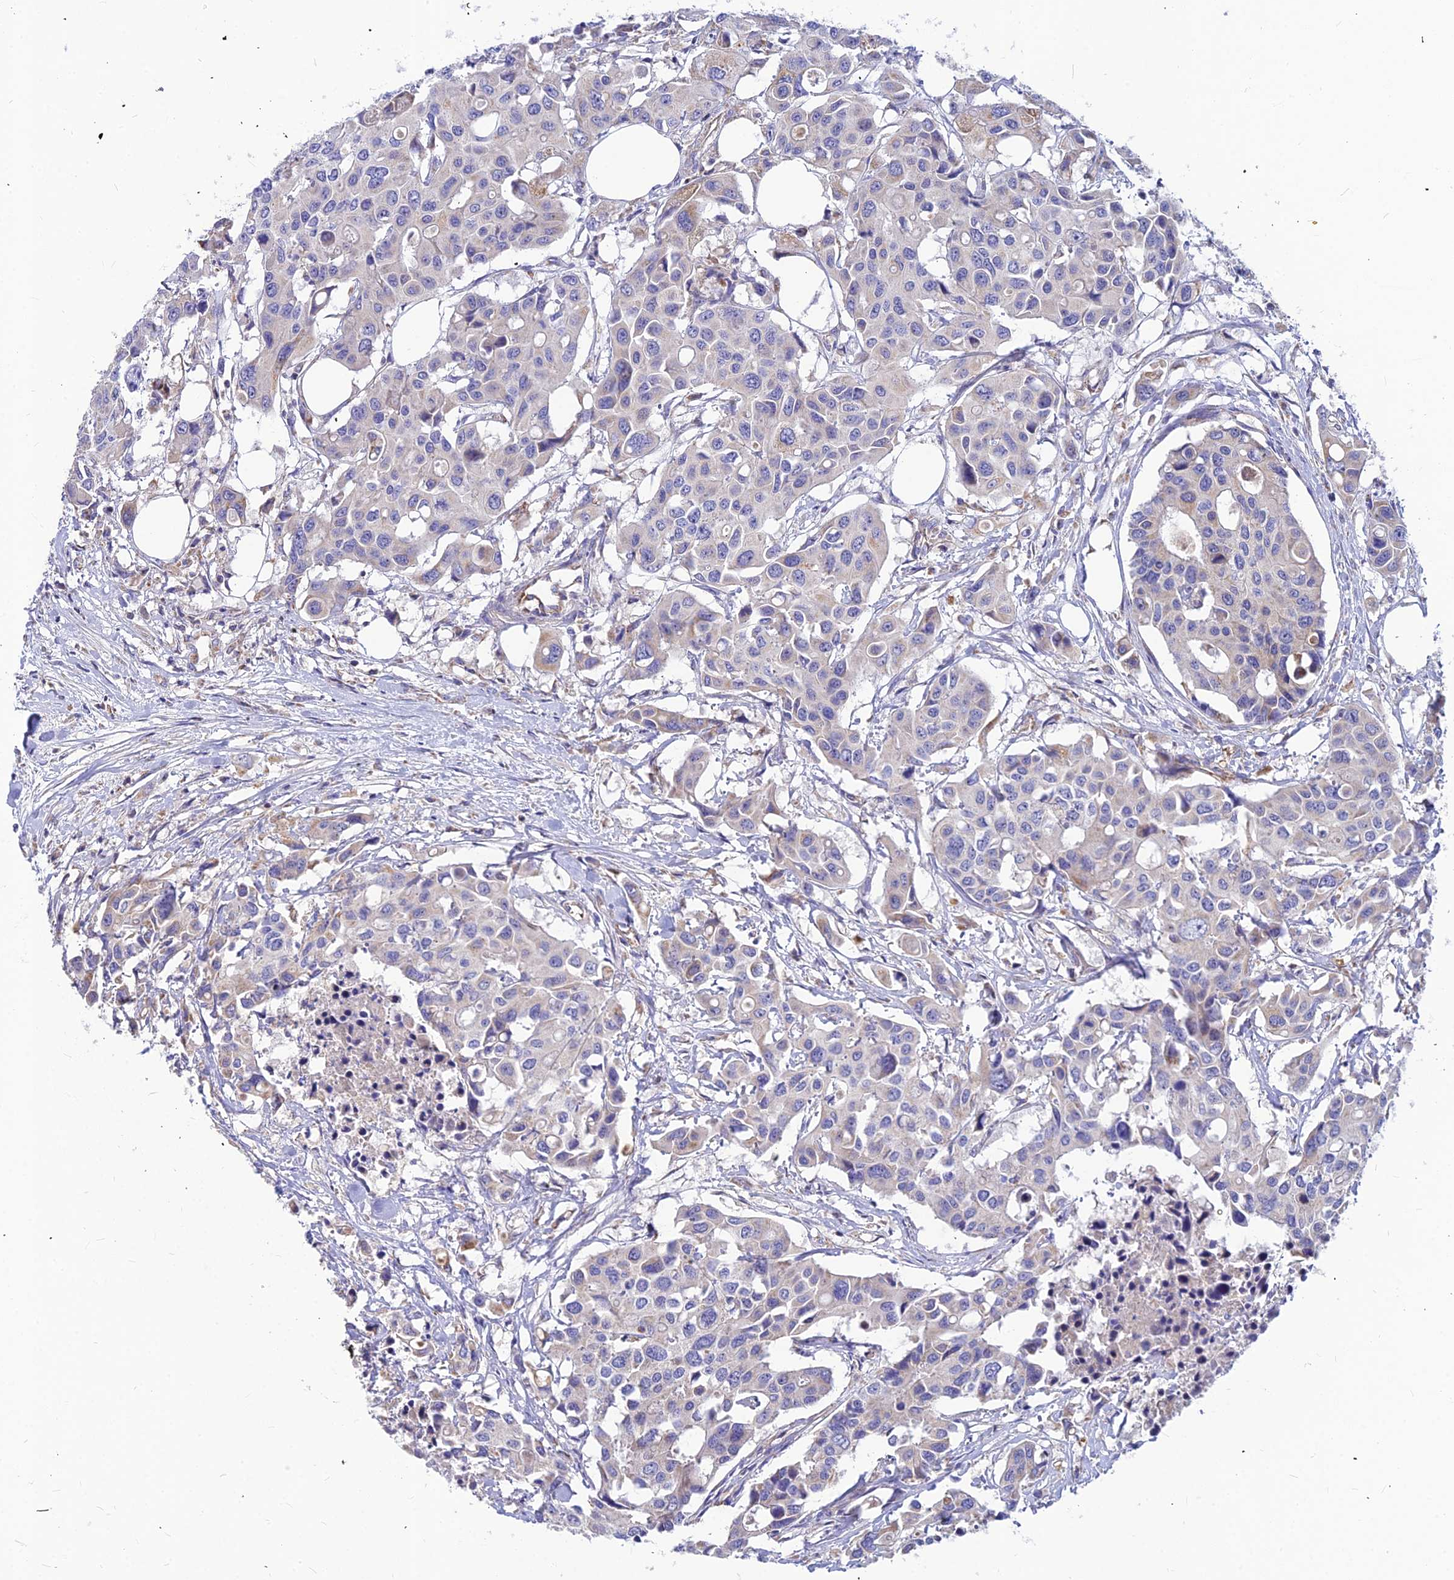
{"staining": {"intensity": "negative", "quantity": "none", "location": "none"}, "tissue": "colorectal cancer", "cell_type": "Tumor cells", "image_type": "cancer", "snomed": [{"axis": "morphology", "description": "Adenocarcinoma, NOS"}, {"axis": "topography", "description": "Colon"}], "caption": "Human adenocarcinoma (colorectal) stained for a protein using immunohistochemistry (IHC) reveals no positivity in tumor cells.", "gene": "ASPHD1", "patient": {"sex": "male", "age": 77}}